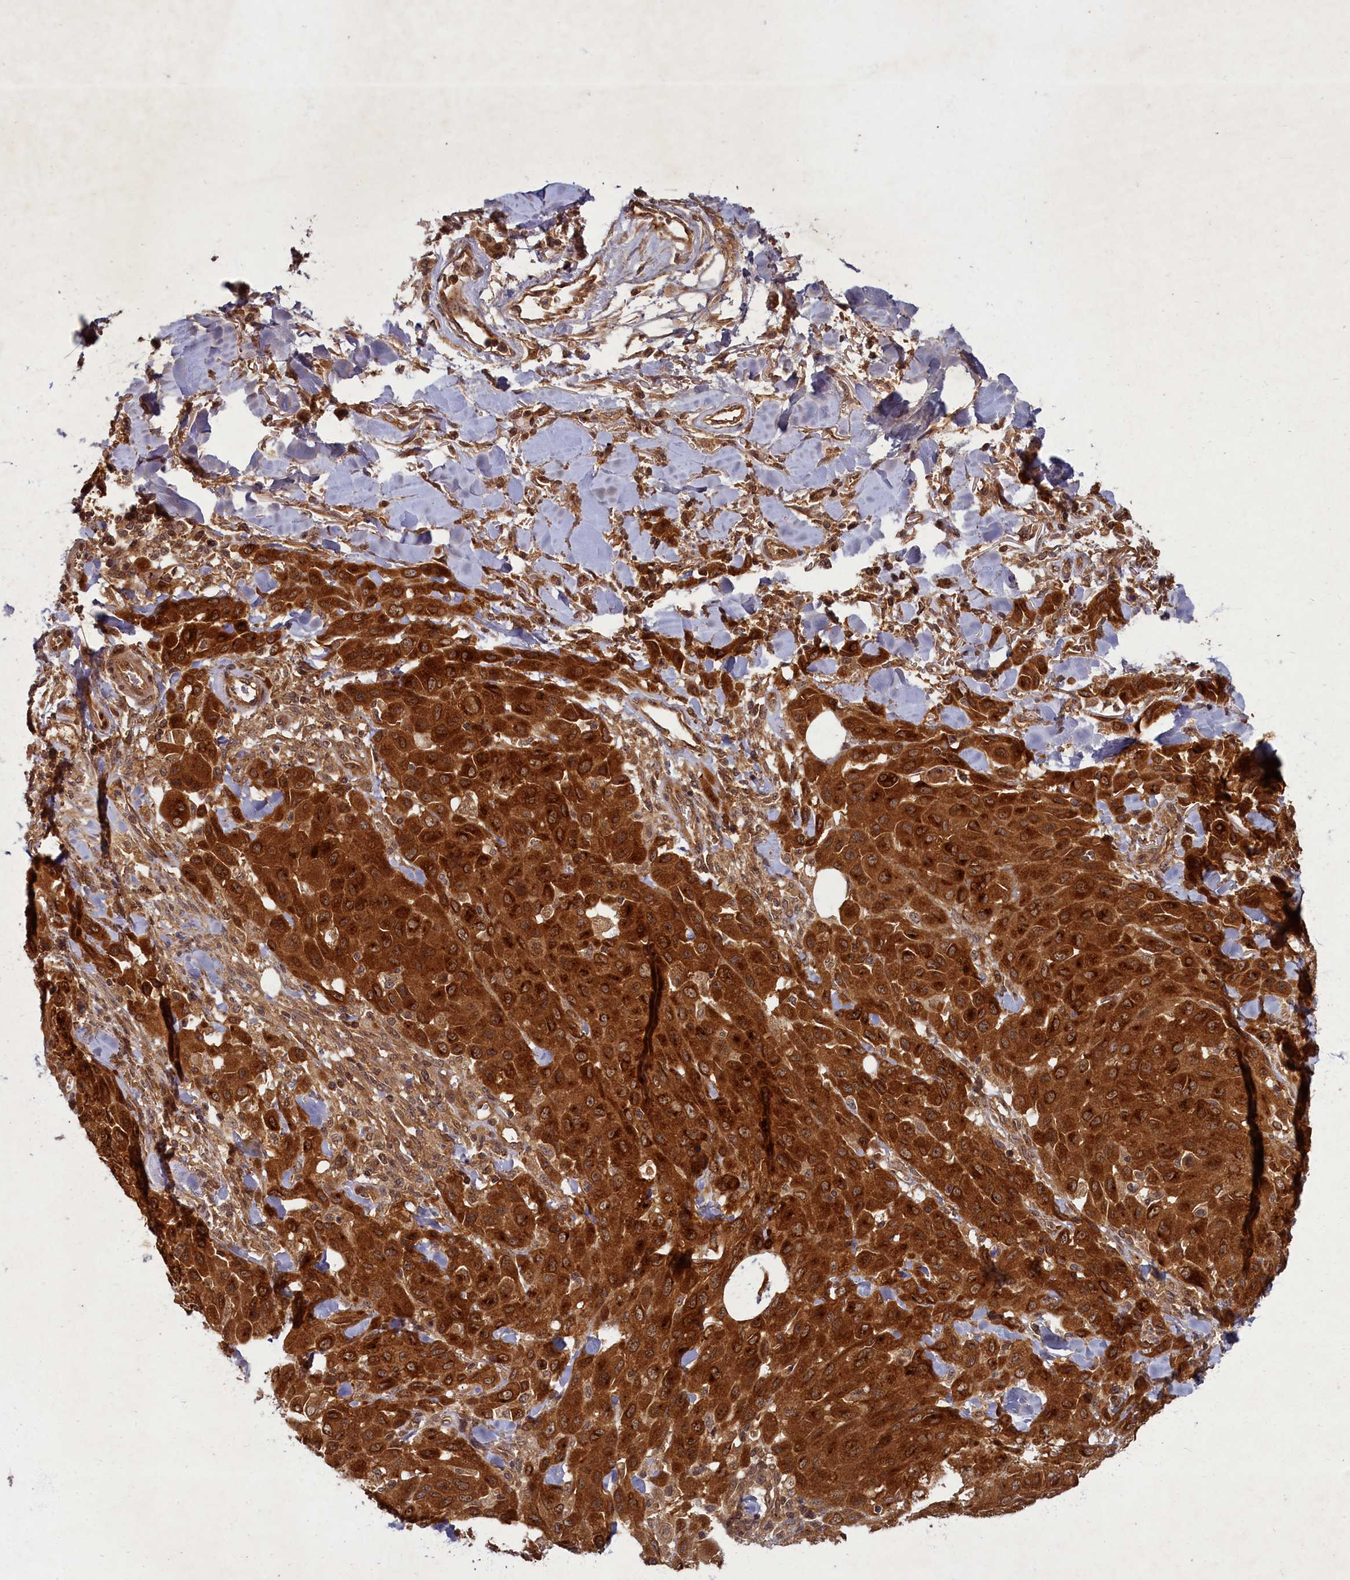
{"staining": {"intensity": "strong", "quantity": ">75%", "location": "cytoplasmic/membranous"}, "tissue": "melanoma", "cell_type": "Tumor cells", "image_type": "cancer", "snomed": [{"axis": "morphology", "description": "Malignant melanoma, Metastatic site"}, {"axis": "topography", "description": "Skin"}], "caption": "Melanoma stained with a protein marker shows strong staining in tumor cells.", "gene": "BICD1", "patient": {"sex": "female", "age": 81}}